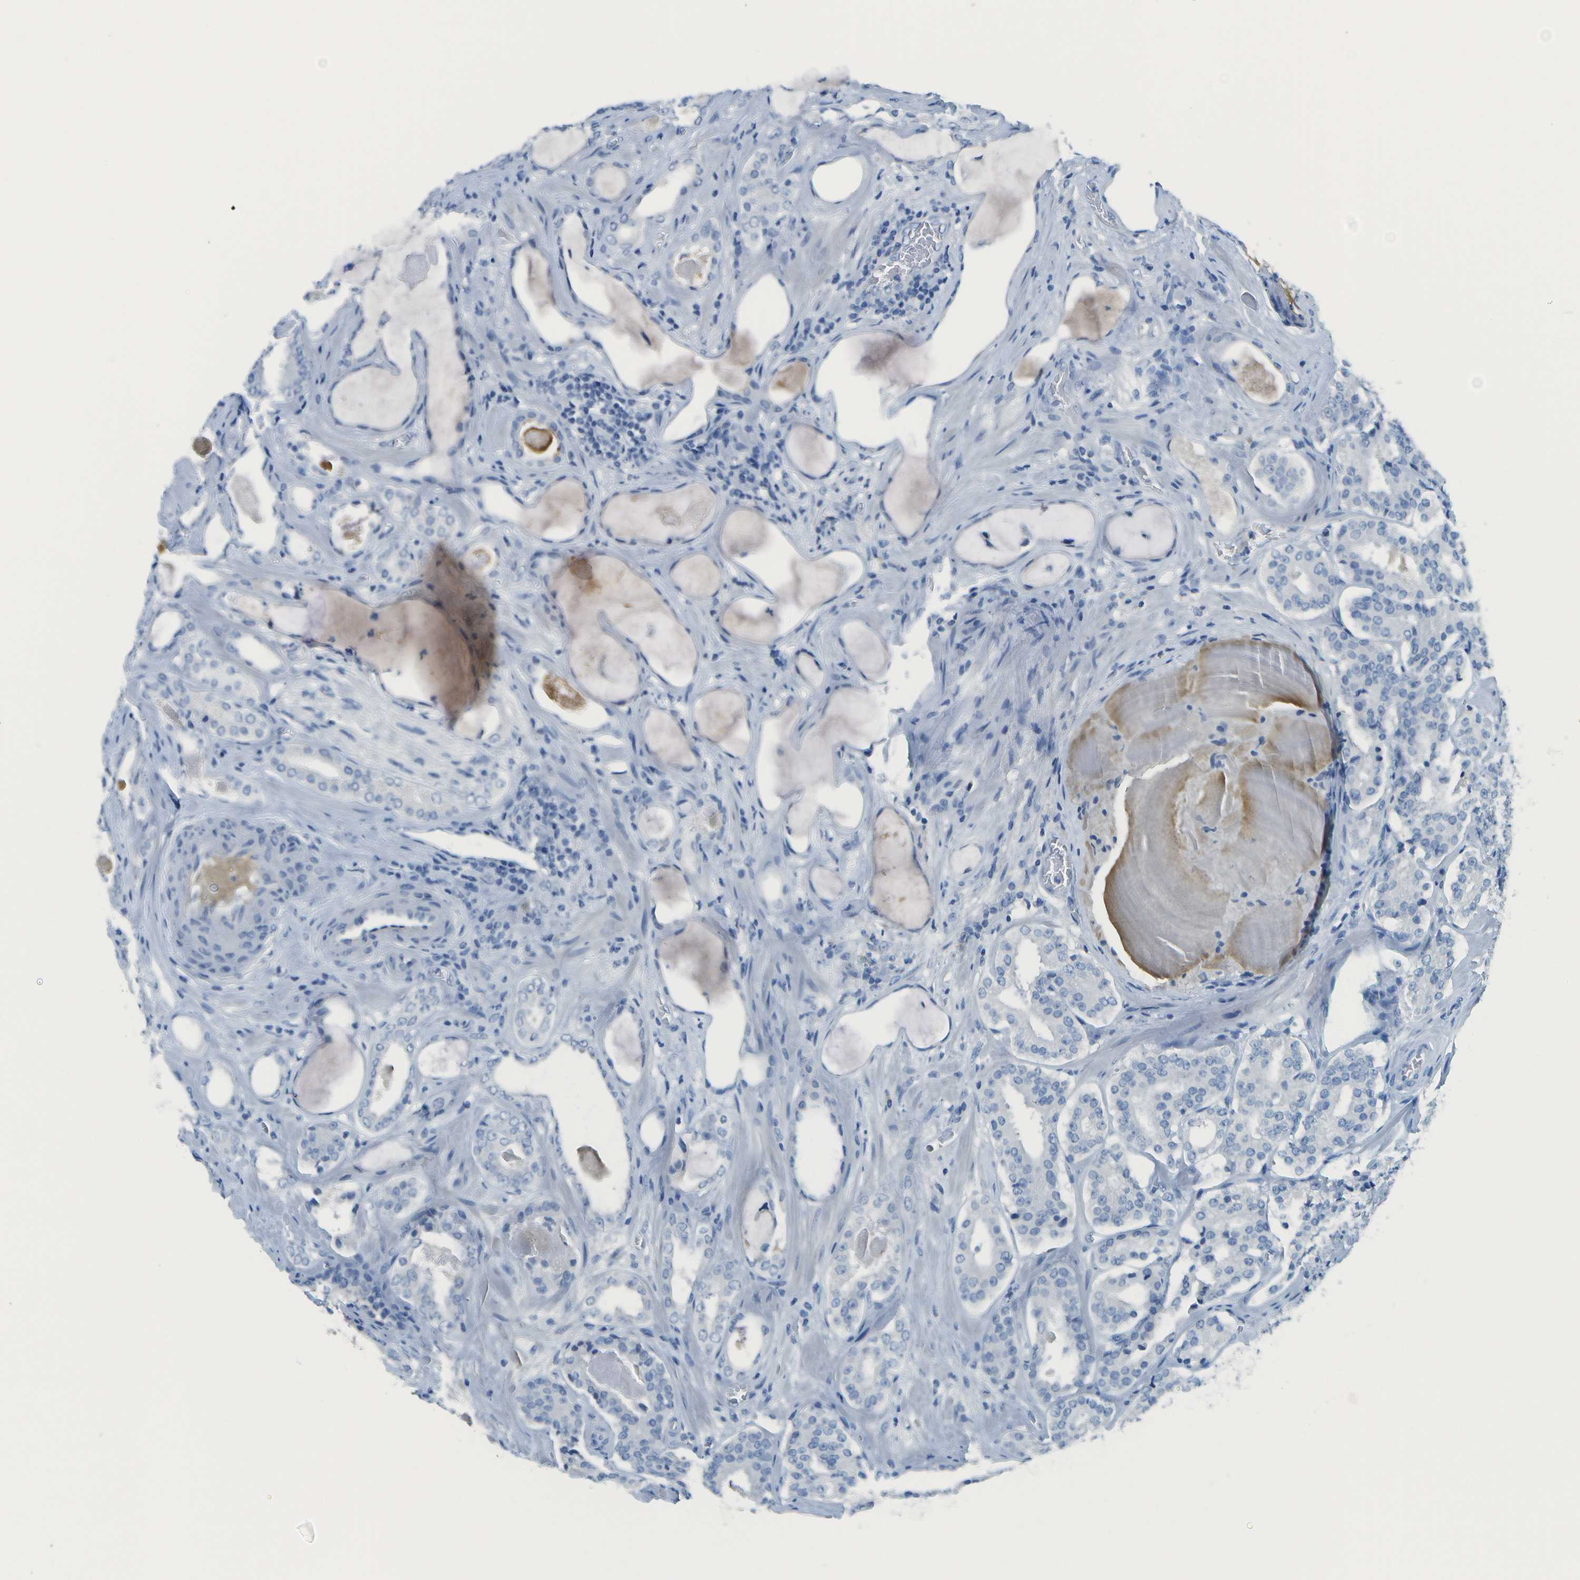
{"staining": {"intensity": "negative", "quantity": "none", "location": "none"}, "tissue": "prostate cancer", "cell_type": "Tumor cells", "image_type": "cancer", "snomed": [{"axis": "morphology", "description": "Adenocarcinoma, High grade"}, {"axis": "topography", "description": "Prostate"}], "caption": "Image shows no significant protein staining in tumor cells of adenocarcinoma (high-grade) (prostate).", "gene": "C1S", "patient": {"sex": "male", "age": 60}}